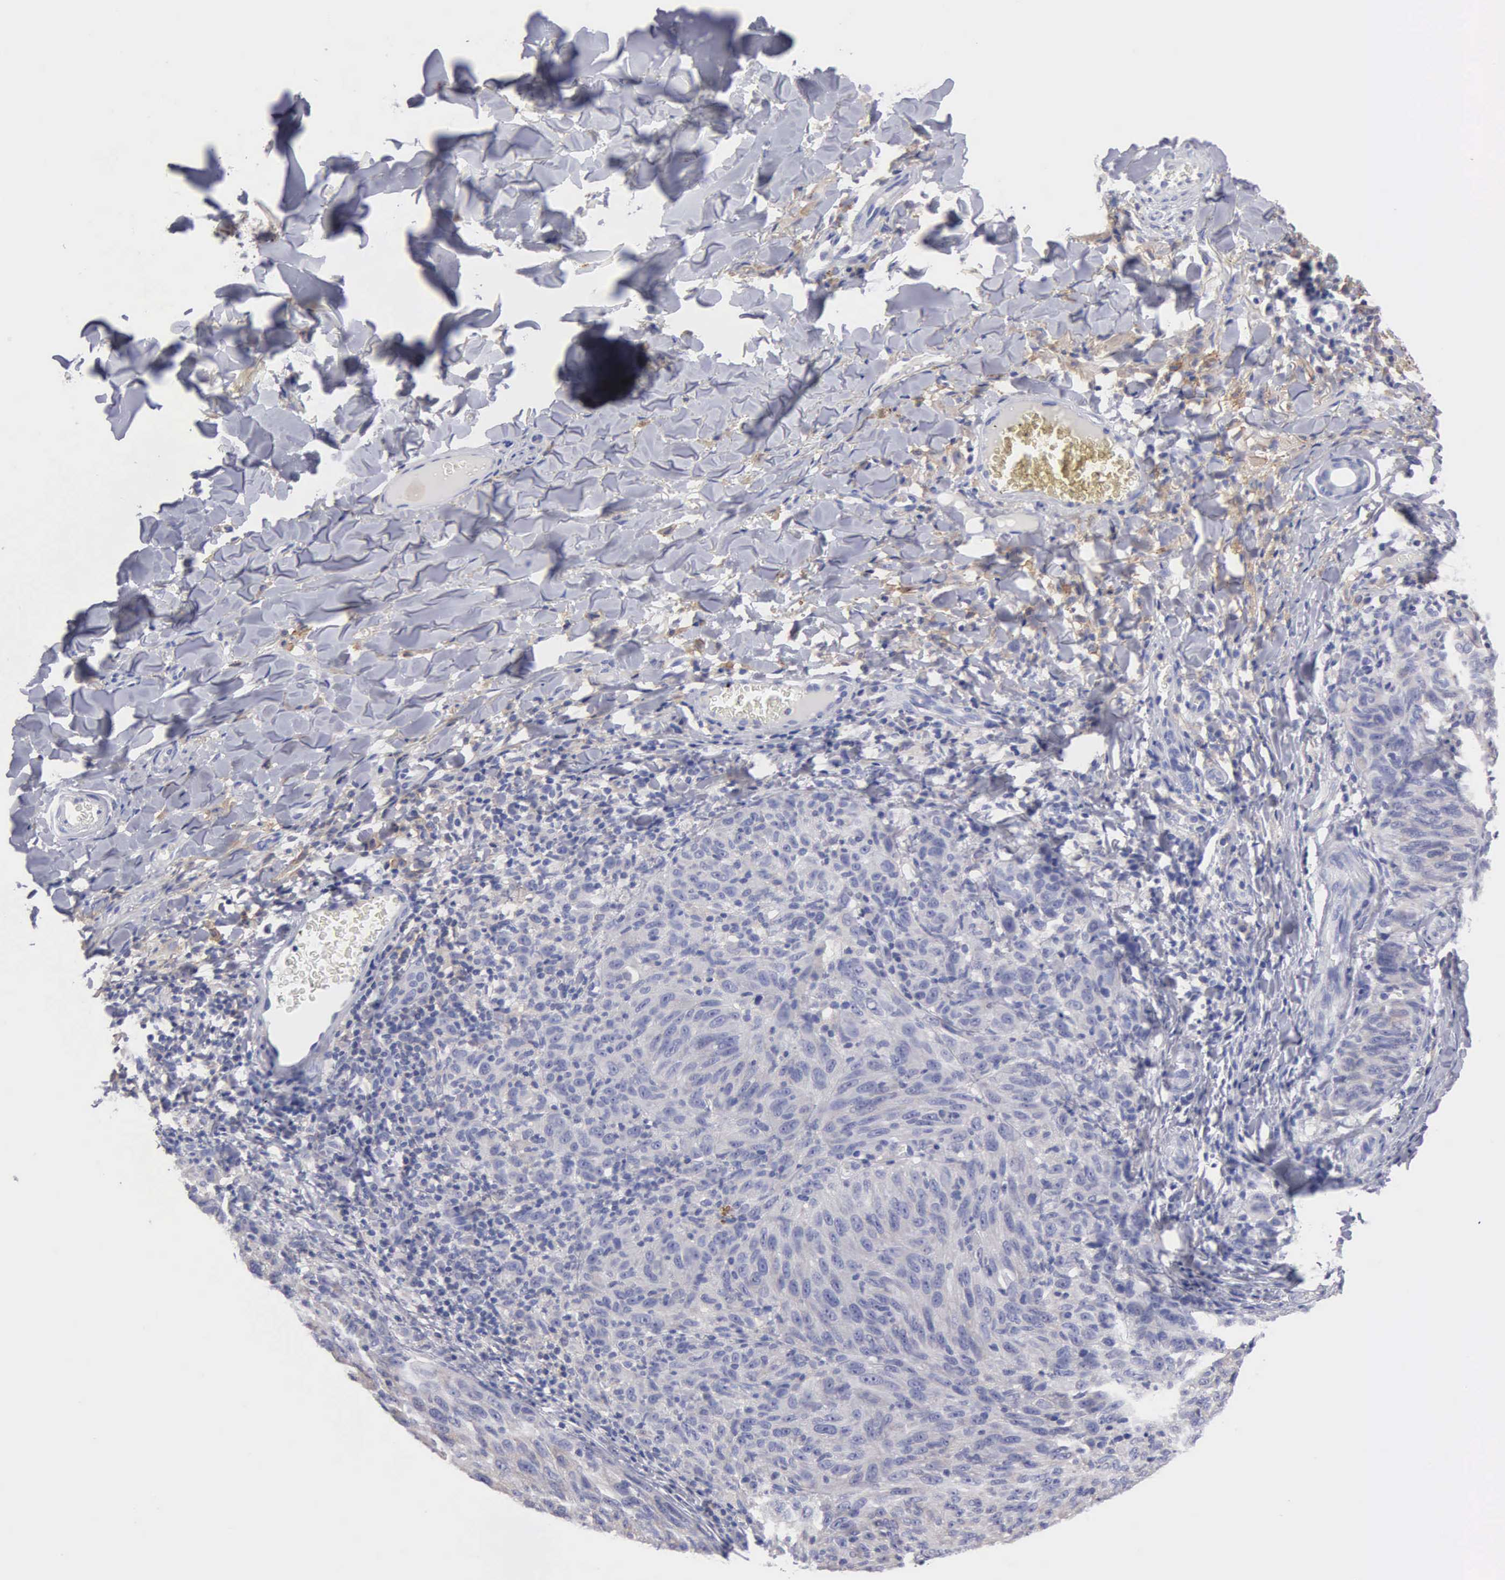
{"staining": {"intensity": "negative", "quantity": "none", "location": "none"}, "tissue": "melanoma", "cell_type": "Tumor cells", "image_type": "cancer", "snomed": [{"axis": "morphology", "description": "Malignant melanoma, NOS"}, {"axis": "topography", "description": "Skin"}], "caption": "IHC image of neoplastic tissue: melanoma stained with DAB displays no significant protein expression in tumor cells. The staining is performed using DAB (3,3'-diaminobenzidine) brown chromogen with nuclei counter-stained in using hematoxylin.", "gene": "PTGS2", "patient": {"sex": "male", "age": 76}}